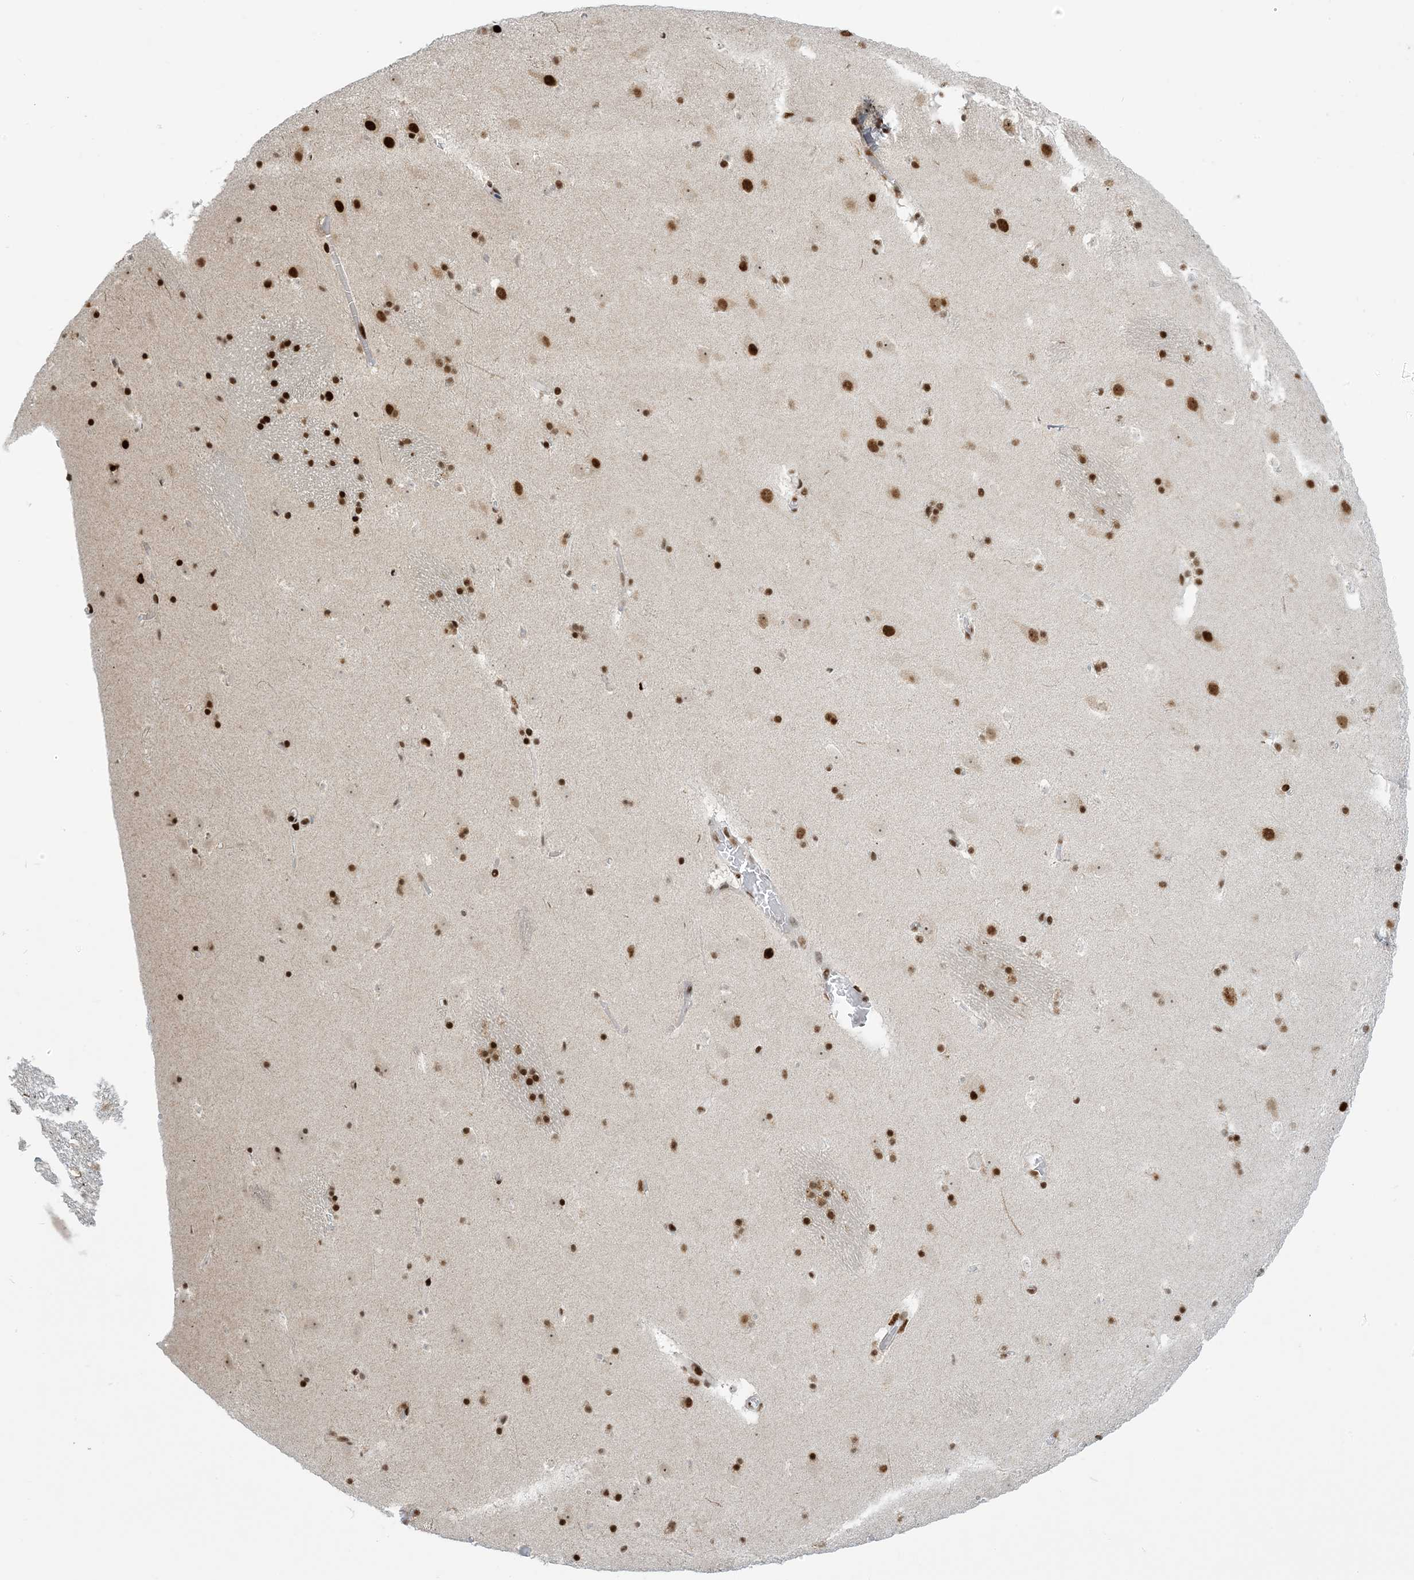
{"staining": {"intensity": "strong", "quantity": "25%-75%", "location": "nuclear"}, "tissue": "caudate", "cell_type": "Glial cells", "image_type": "normal", "snomed": [{"axis": "morphology", "description": "Normal tissue, NOS"}, {"axis": "topography", "description": "Lateral ventricle wall"}], "caption": "The micrograph exhibits staining of unremarkable caudate, revealing strong nuclear protein staining (brown color) within glial cells.", "gene": "STAG1", "patient": {"sex": "male", "age": 45}}